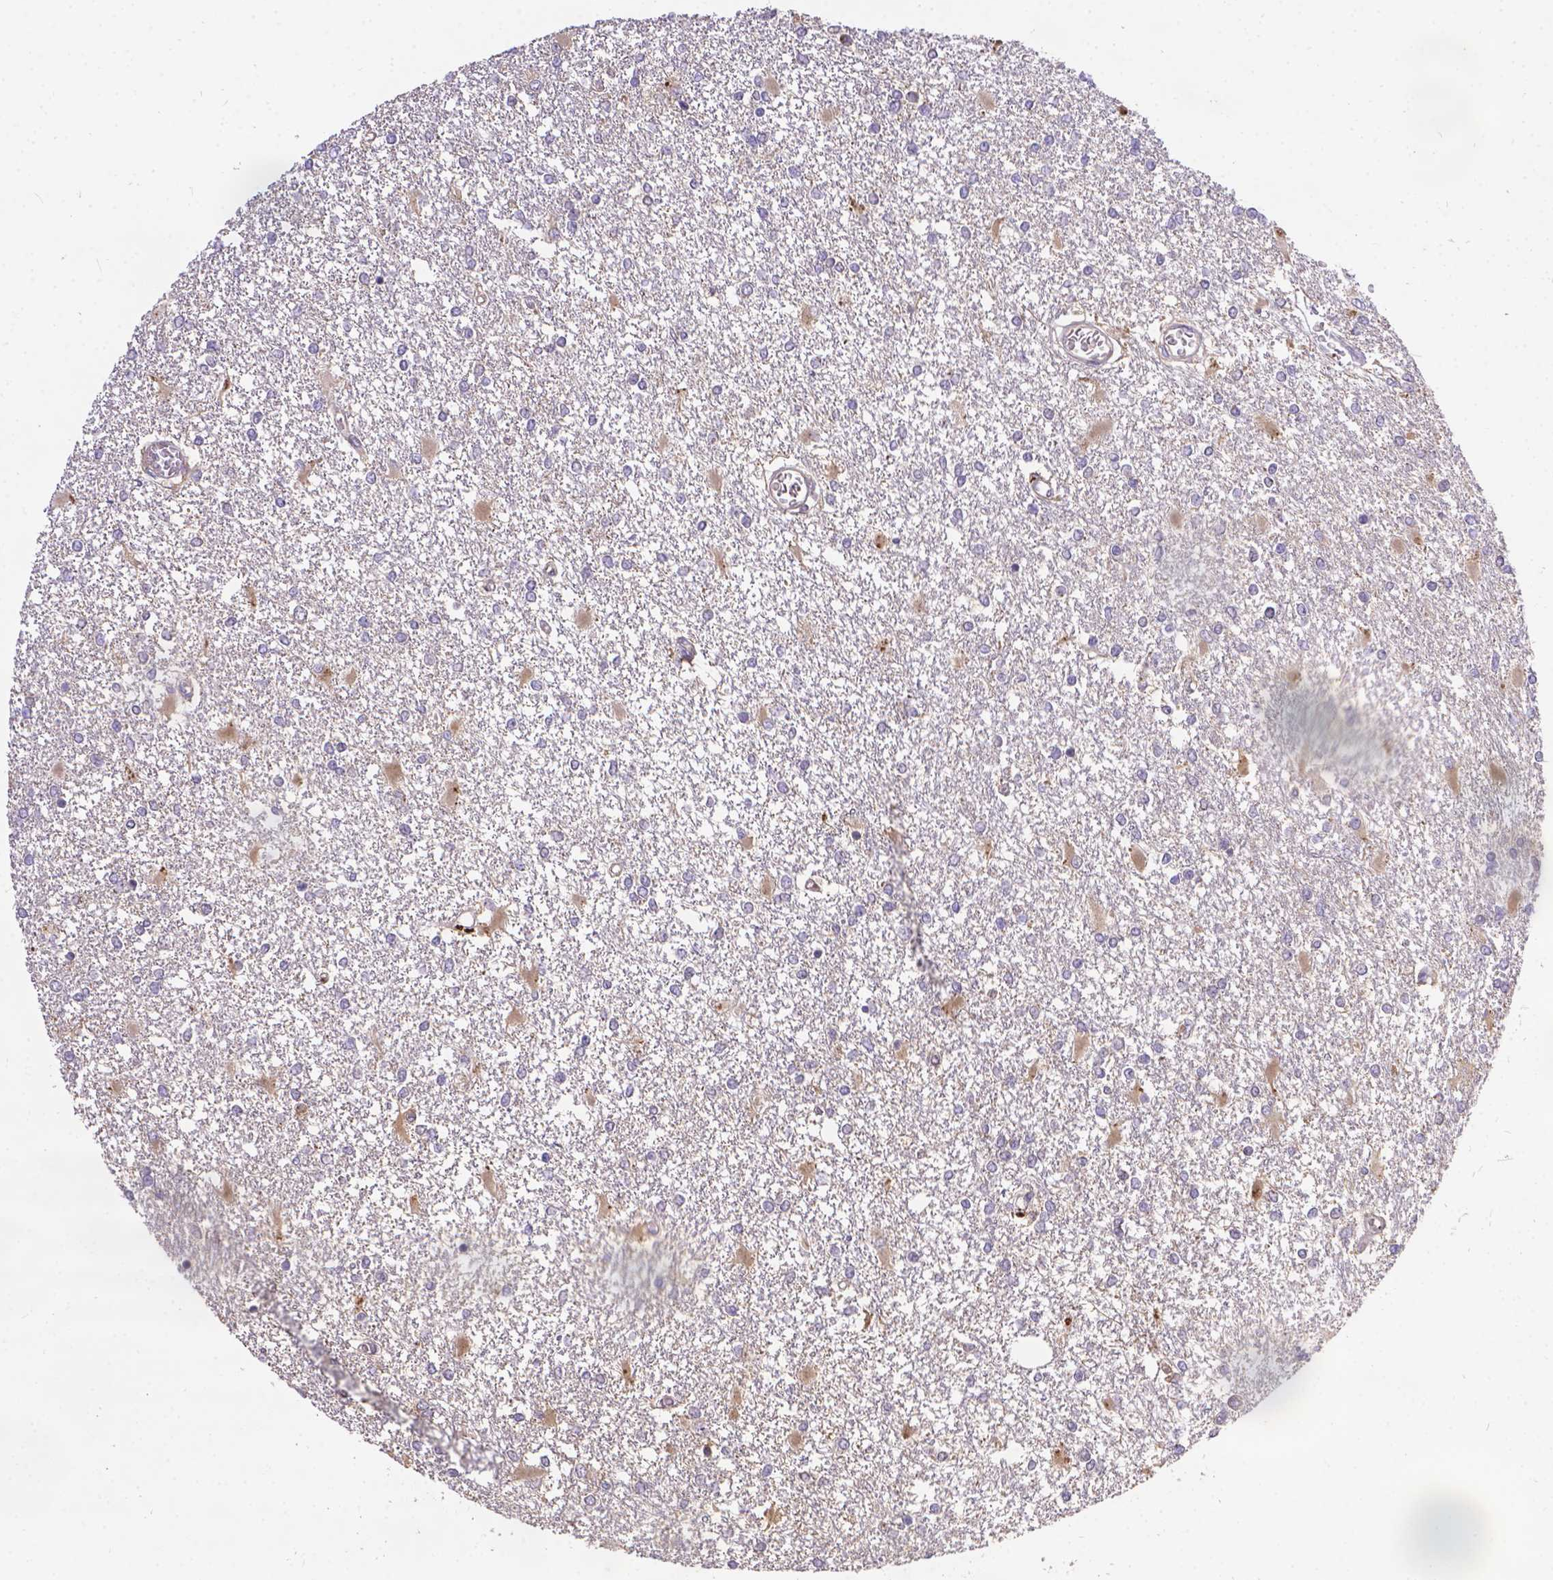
{"staining": {"intensity": "negative", "quantity": "none", "location": "none"}, "tissue": "glioma", "cell_type": "Tumor cells", "image_type": "cancer", "snomed": [{"axis": "morphology", "description": "Glioma, malignant, High grade"}, {"axis": "topography", "description": "Cerebral cortex"}], "caption": "Human glioma stained for a protein using IHC shows no staining in tumor cells.", "gene": "DENND6A", "patient": {"sex": "male", "age": 79}}